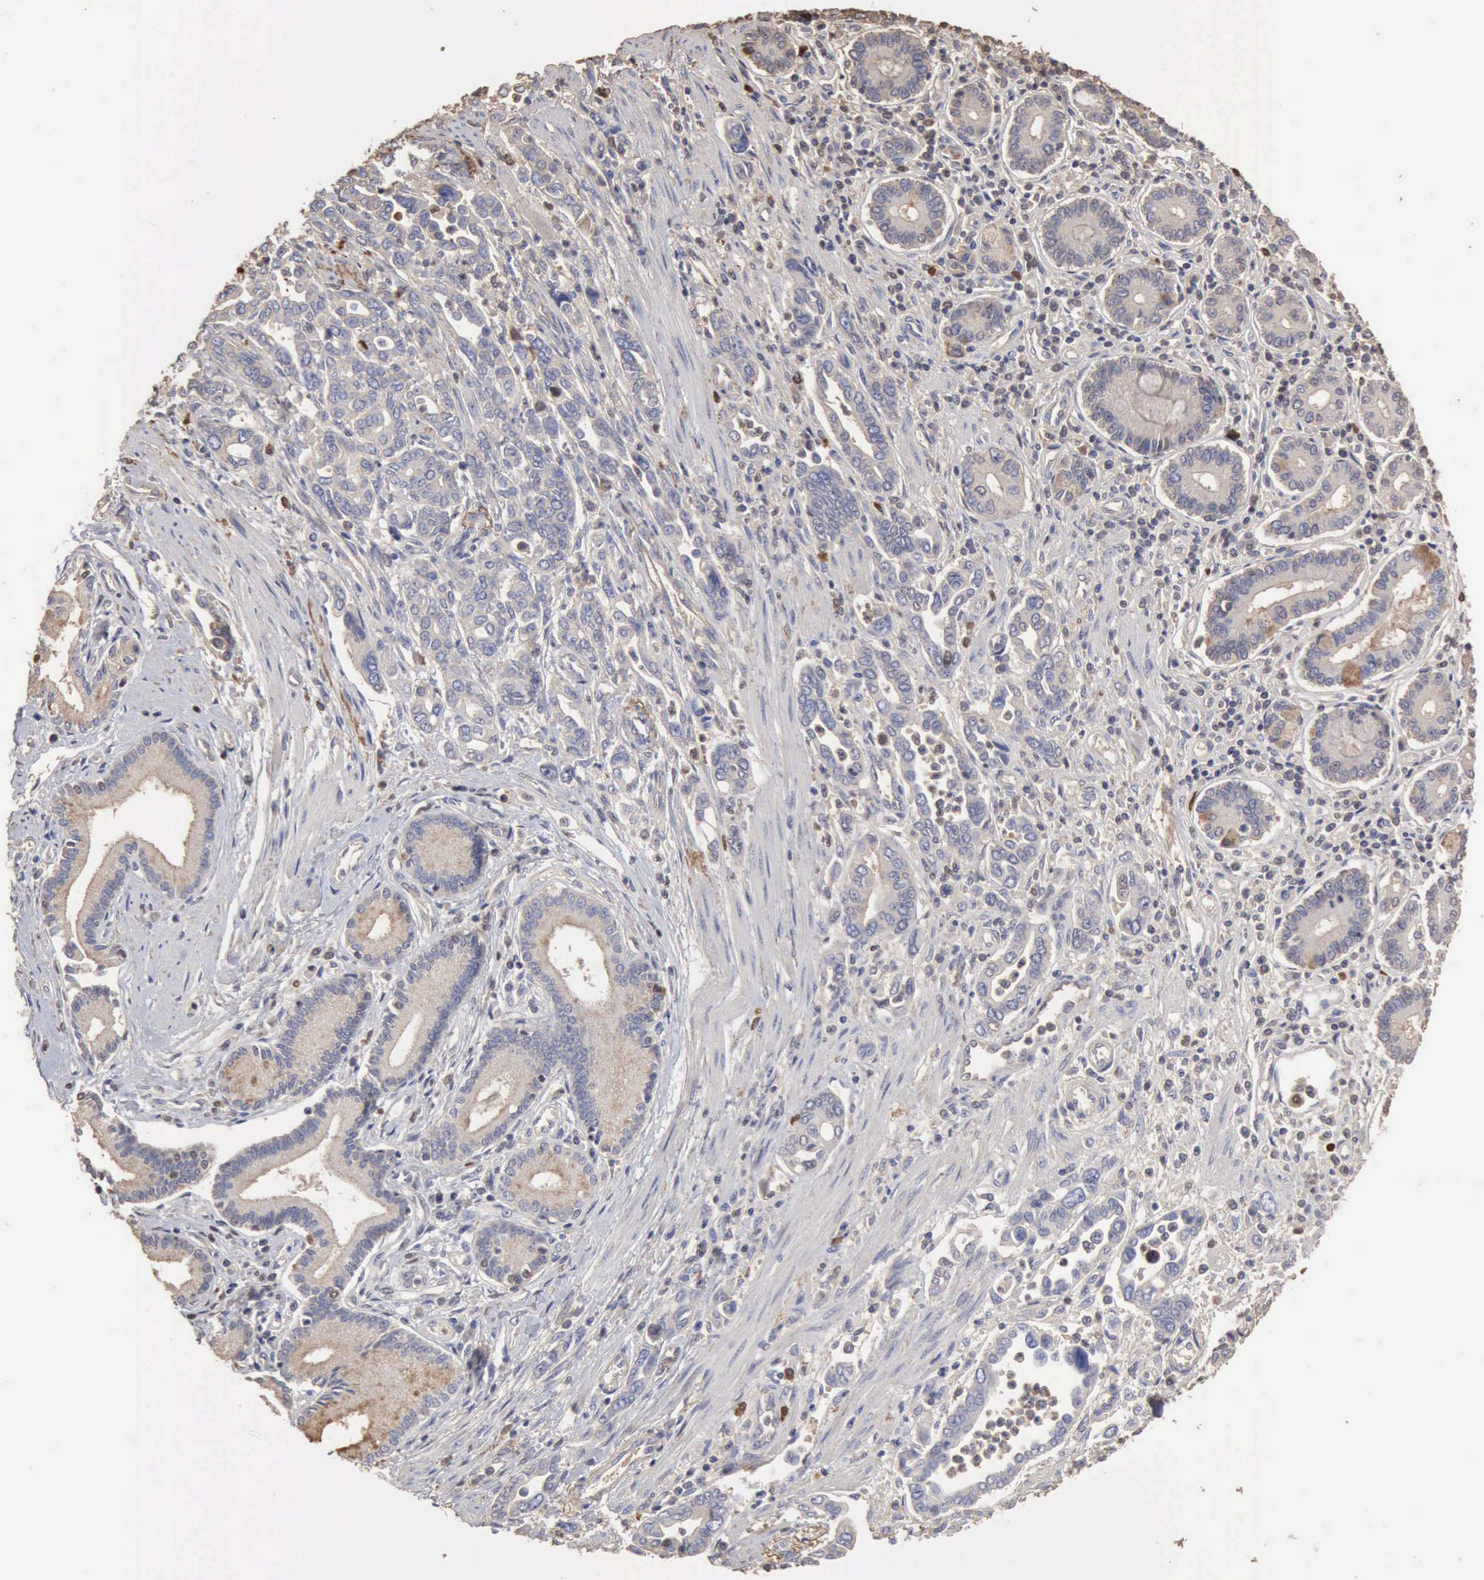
{"staining": {"intensity": "negative", "quantity": "none", "location": "none"}, "tissue": "pancreatic cancer", "cell_type": "Tumor cells", "image_type": "cancer", "snomed": [{"axis": "morphology", "description": "Adenocarcinoma, NOS"}, {"axis": "topography", "description": "Pancreas"}], "caption": "Human pancreatic cancer (adenocarcinoma) stained for a protein using immunohistochemistry exhibits no positivity in tumor cells.", "gene": "SERPINA1", "patient": {"sex": "female", "age": 57}}